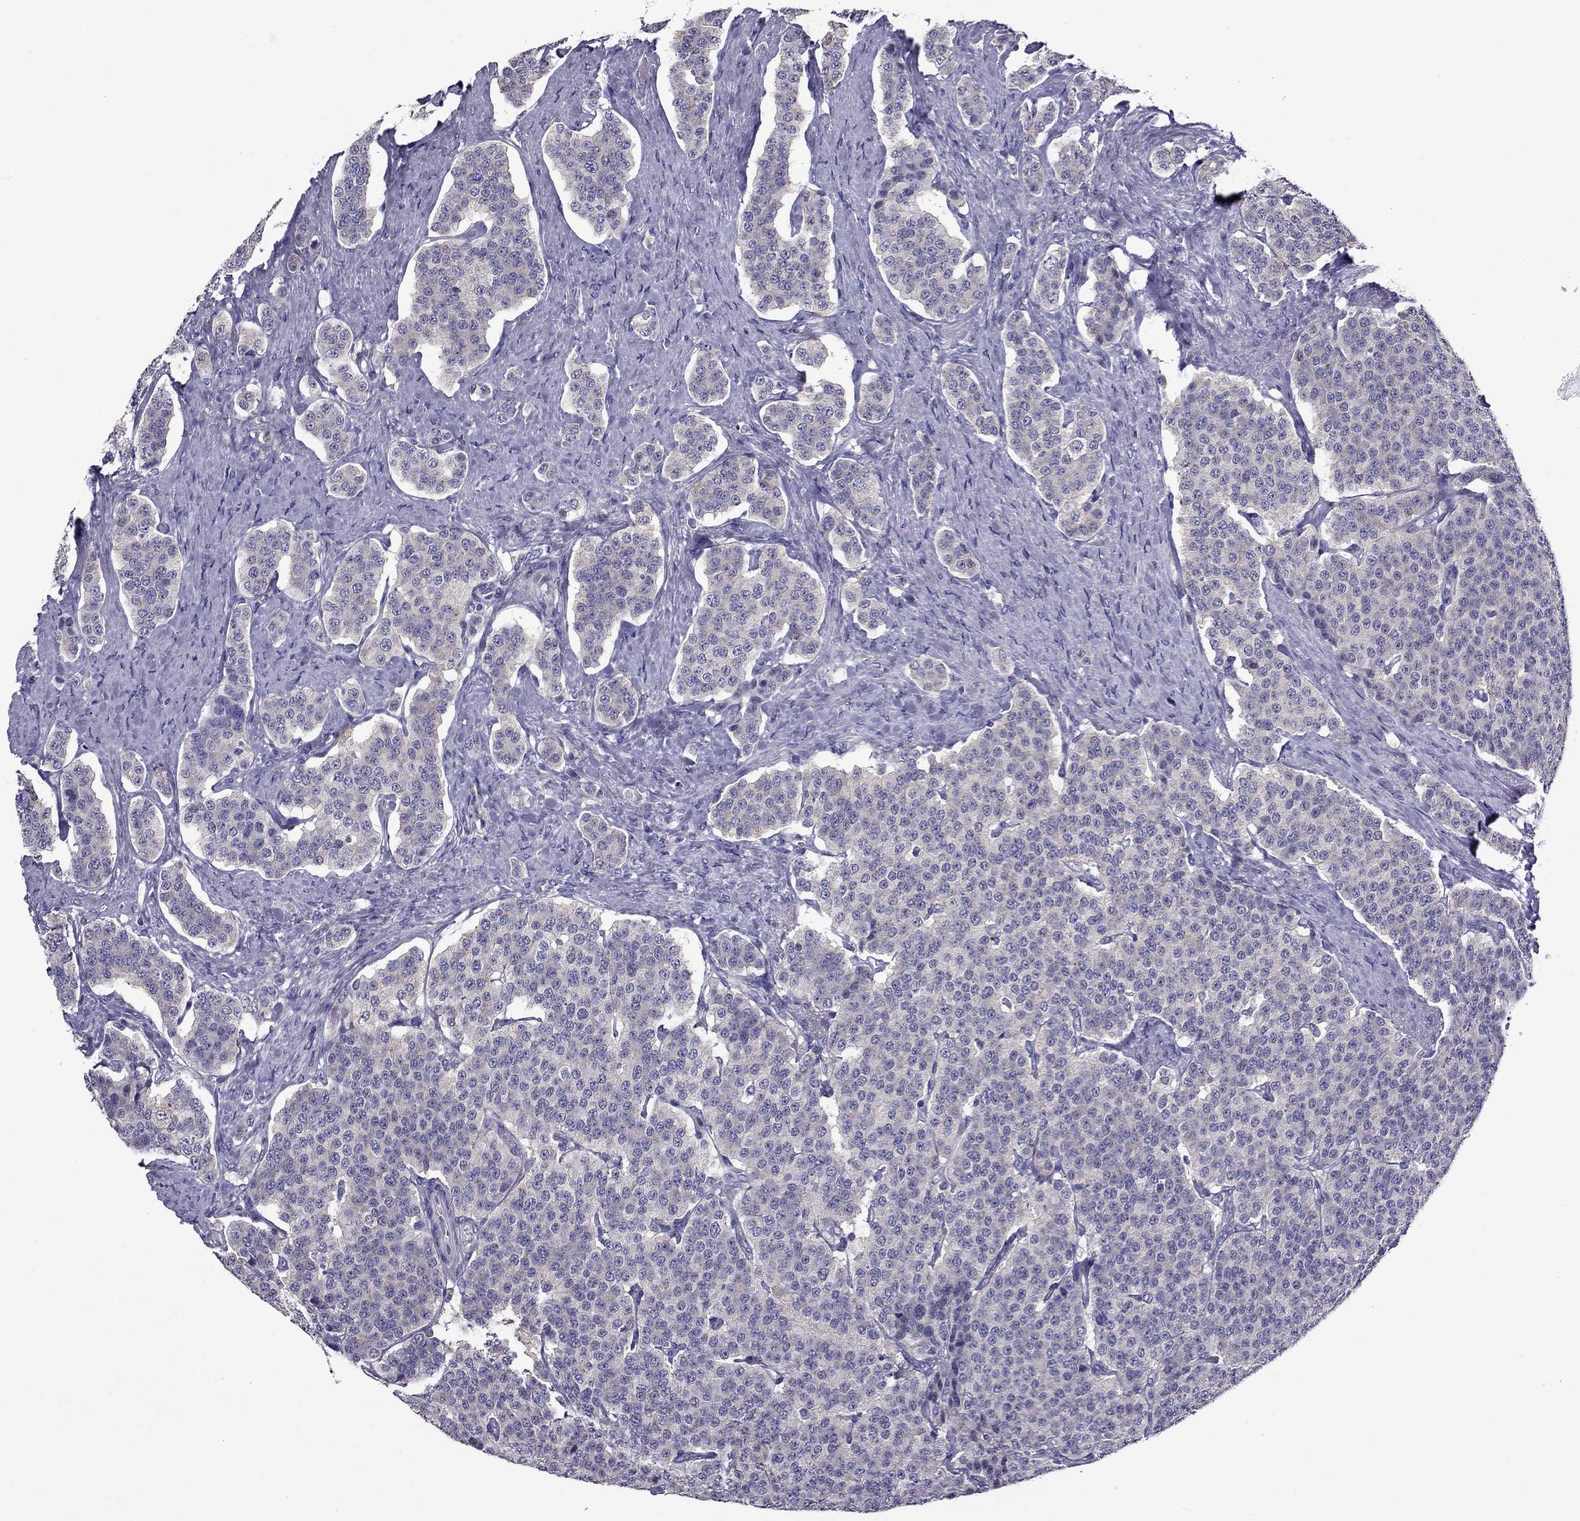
{"staining": {"intensity": "negative", "quantity": "none", "location": "none"}, "tissue": "carcinoid", "cell_type": "Tumor cells", "image_type": "cancer", "snomed": [{"axis": "morphology", "description": "Carcinoid, malignant, NOS"}, {"axis": "topography", "description": "Small intestine"}], "caption": "Human carcinoid (malignant) stained for a protein using immunohistochemistry exhibits no positivity in tumor cells.", "gene": "AAK1", "patient": {"sex": "female", "age": 58}}